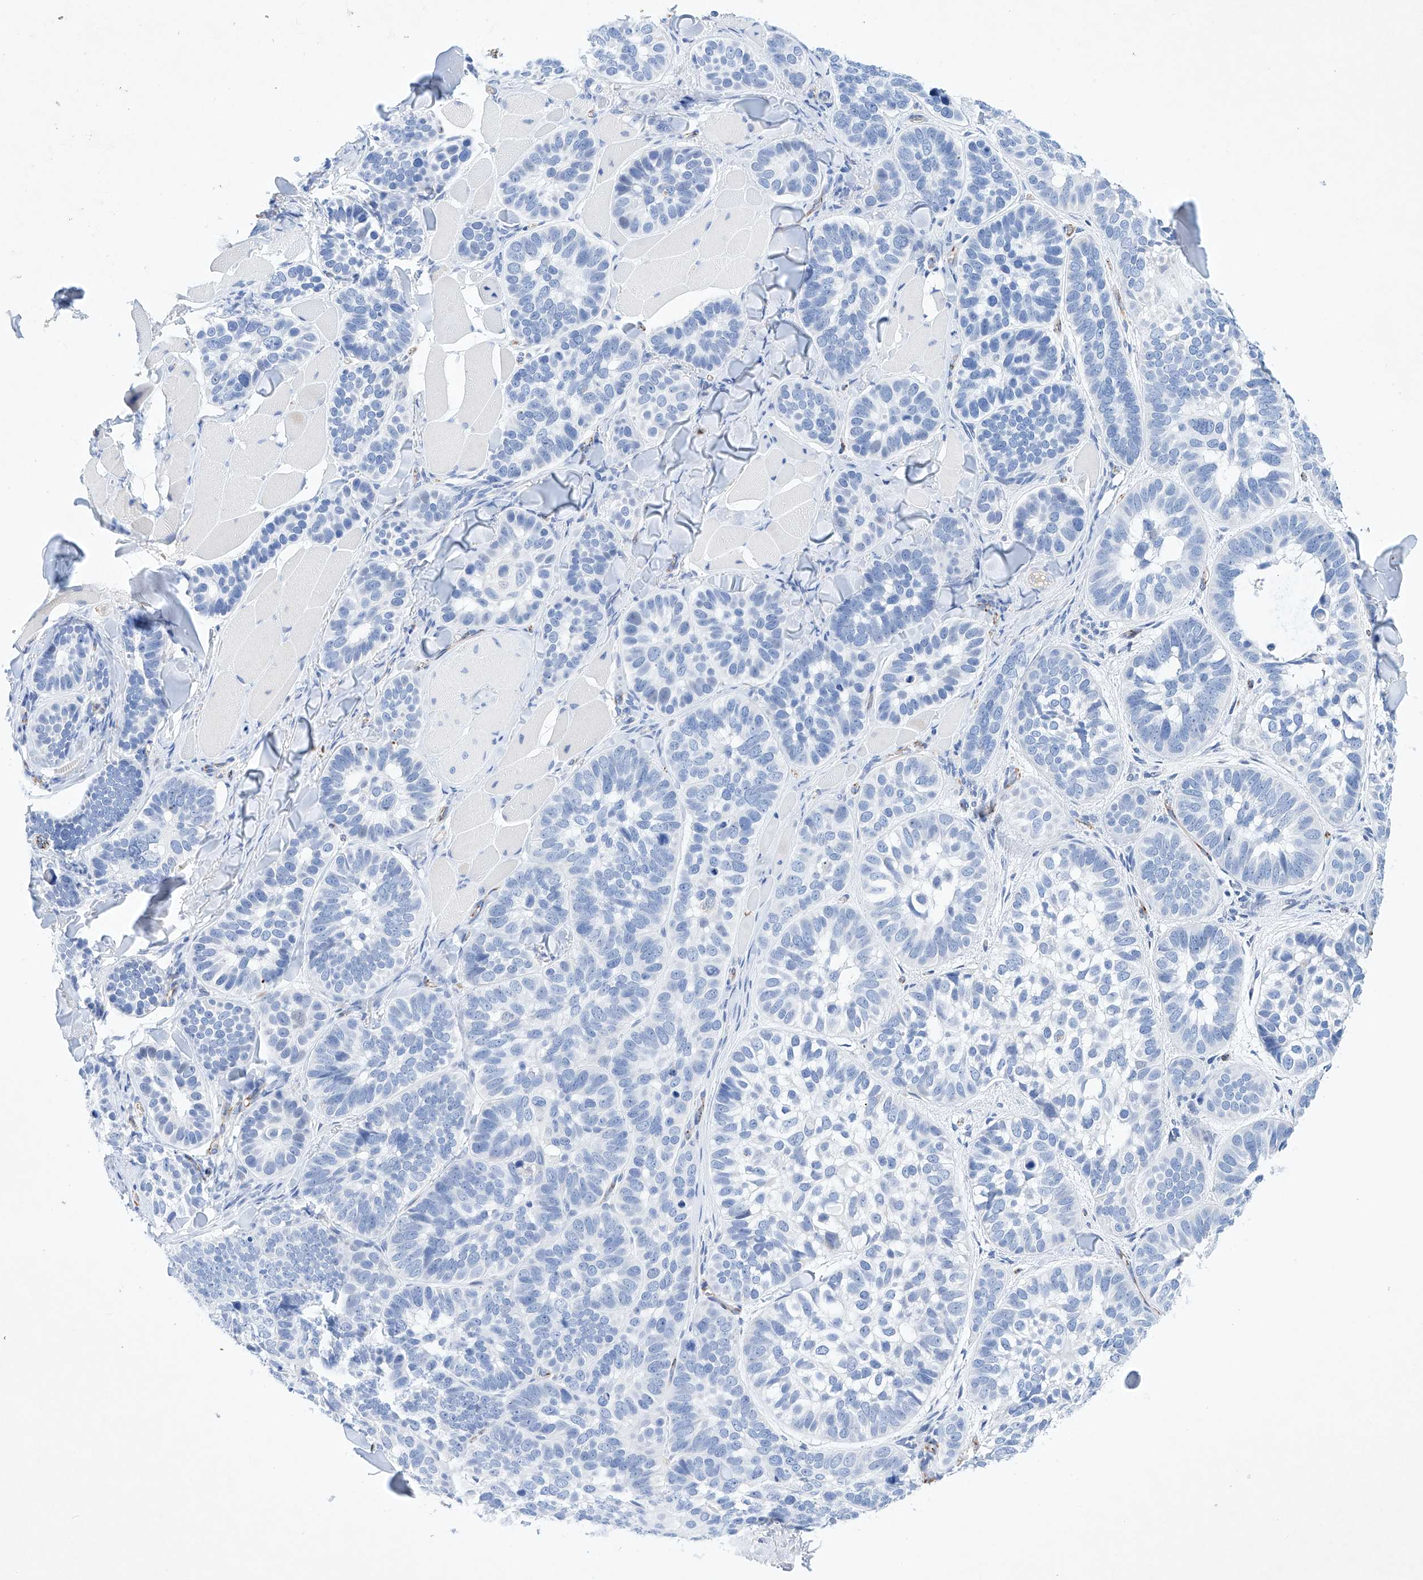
{"staining": {"intensity": "negative", "quantity": "none", "location": "none"}, "tissue": "skin cancer", "cell_type": "Tumor cells", "image_type": "cancer", "snomed": [{"axis": "morphology", "description": "Basal cell carcinoma"}, {"axis": "topography", "description": "Skin"}], "caption": "Tumor cells show no significant protein staining in basal cell carcinoma (skin).", "gene": "ETV7", "patient": {"sex": "male", "age": 62}}